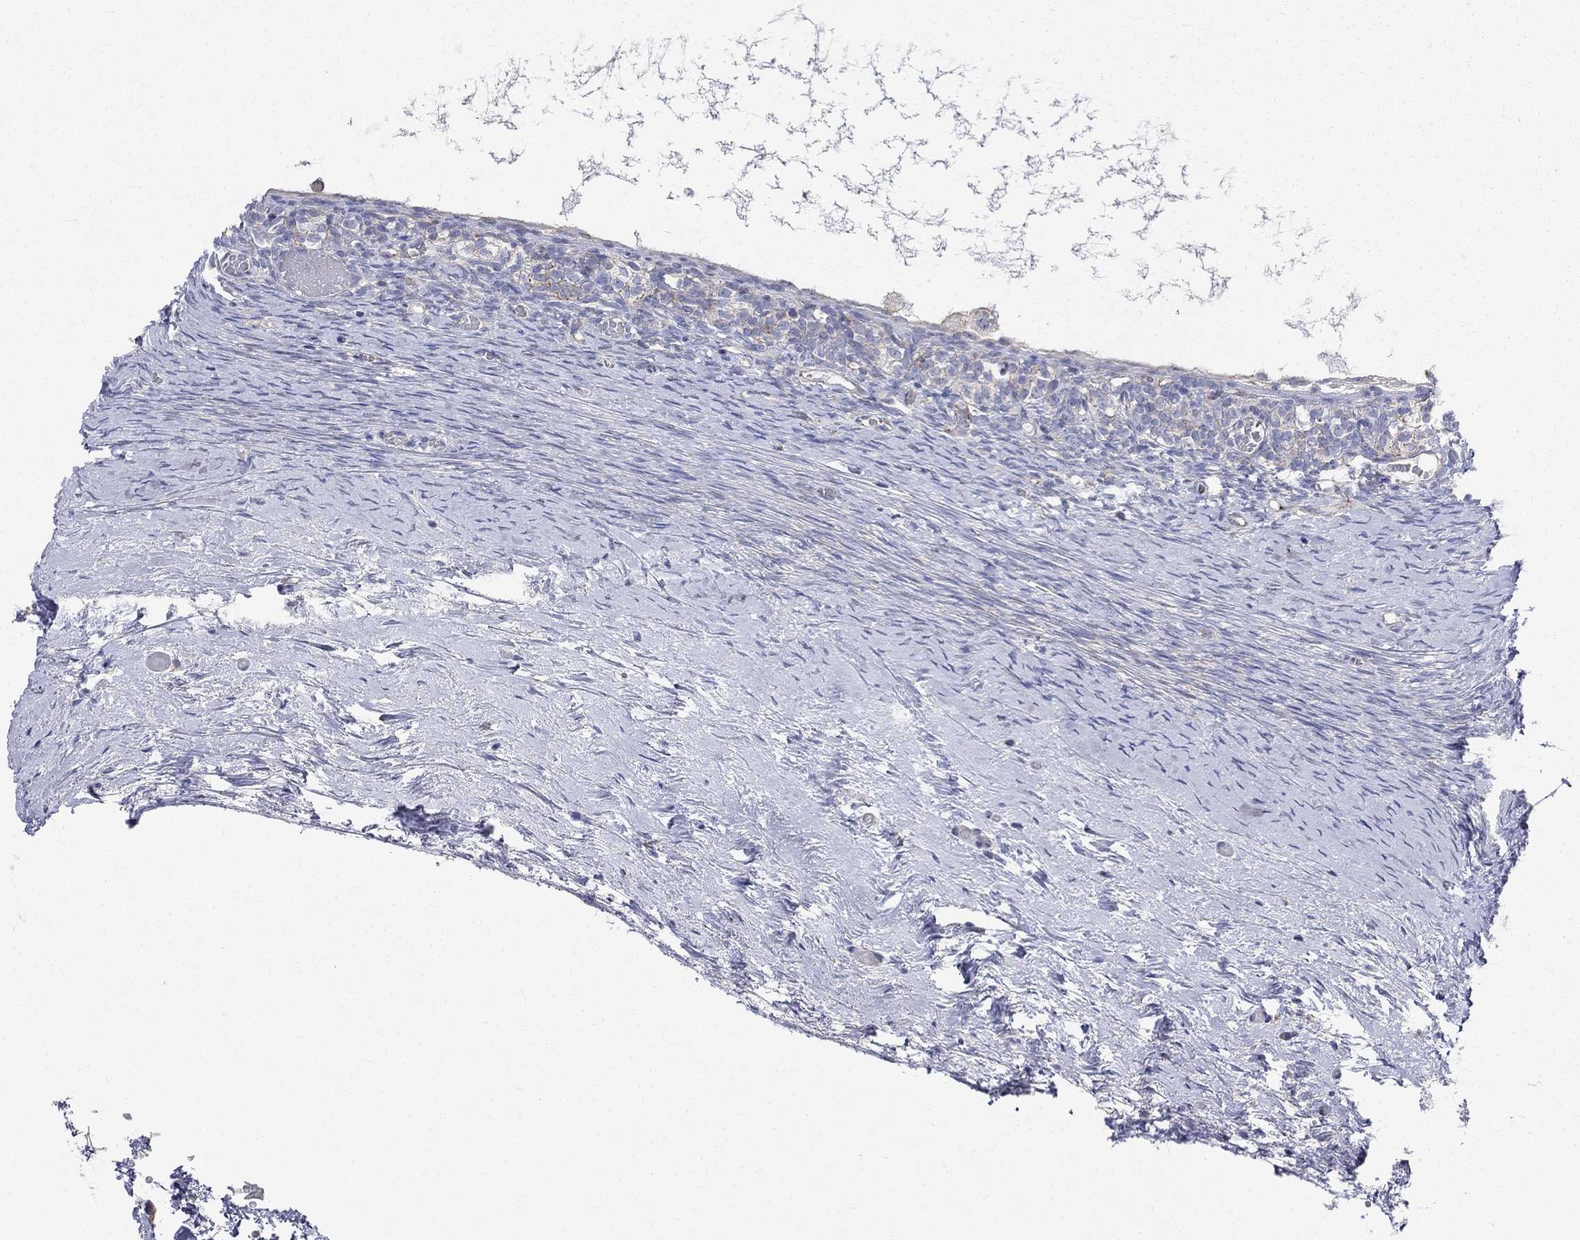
{"staining": {"intensity": "moderate", "quantity": "<25%", "location": "cytoplasmic/membranous"}, "tissue": "ovary", "cell_type": "Follicle cells", "image_type": "normal", "snomed": [{"axis": "morphology", "description": "Normal tissue, NOS"}, {"axis": "topography", "description": "Ovary"}], "caption": "The image demonstrates staining of normal ovary, revealing moderate cytoplasmic/membranous protein staining (brown color) within follicle cells. Immunohistochemistry (ihc) stains the protein of interest in brown and the nuclei are stained blue.", "gene": "PCDHGA10", "patient": {"sex": "female", "age": 39}}